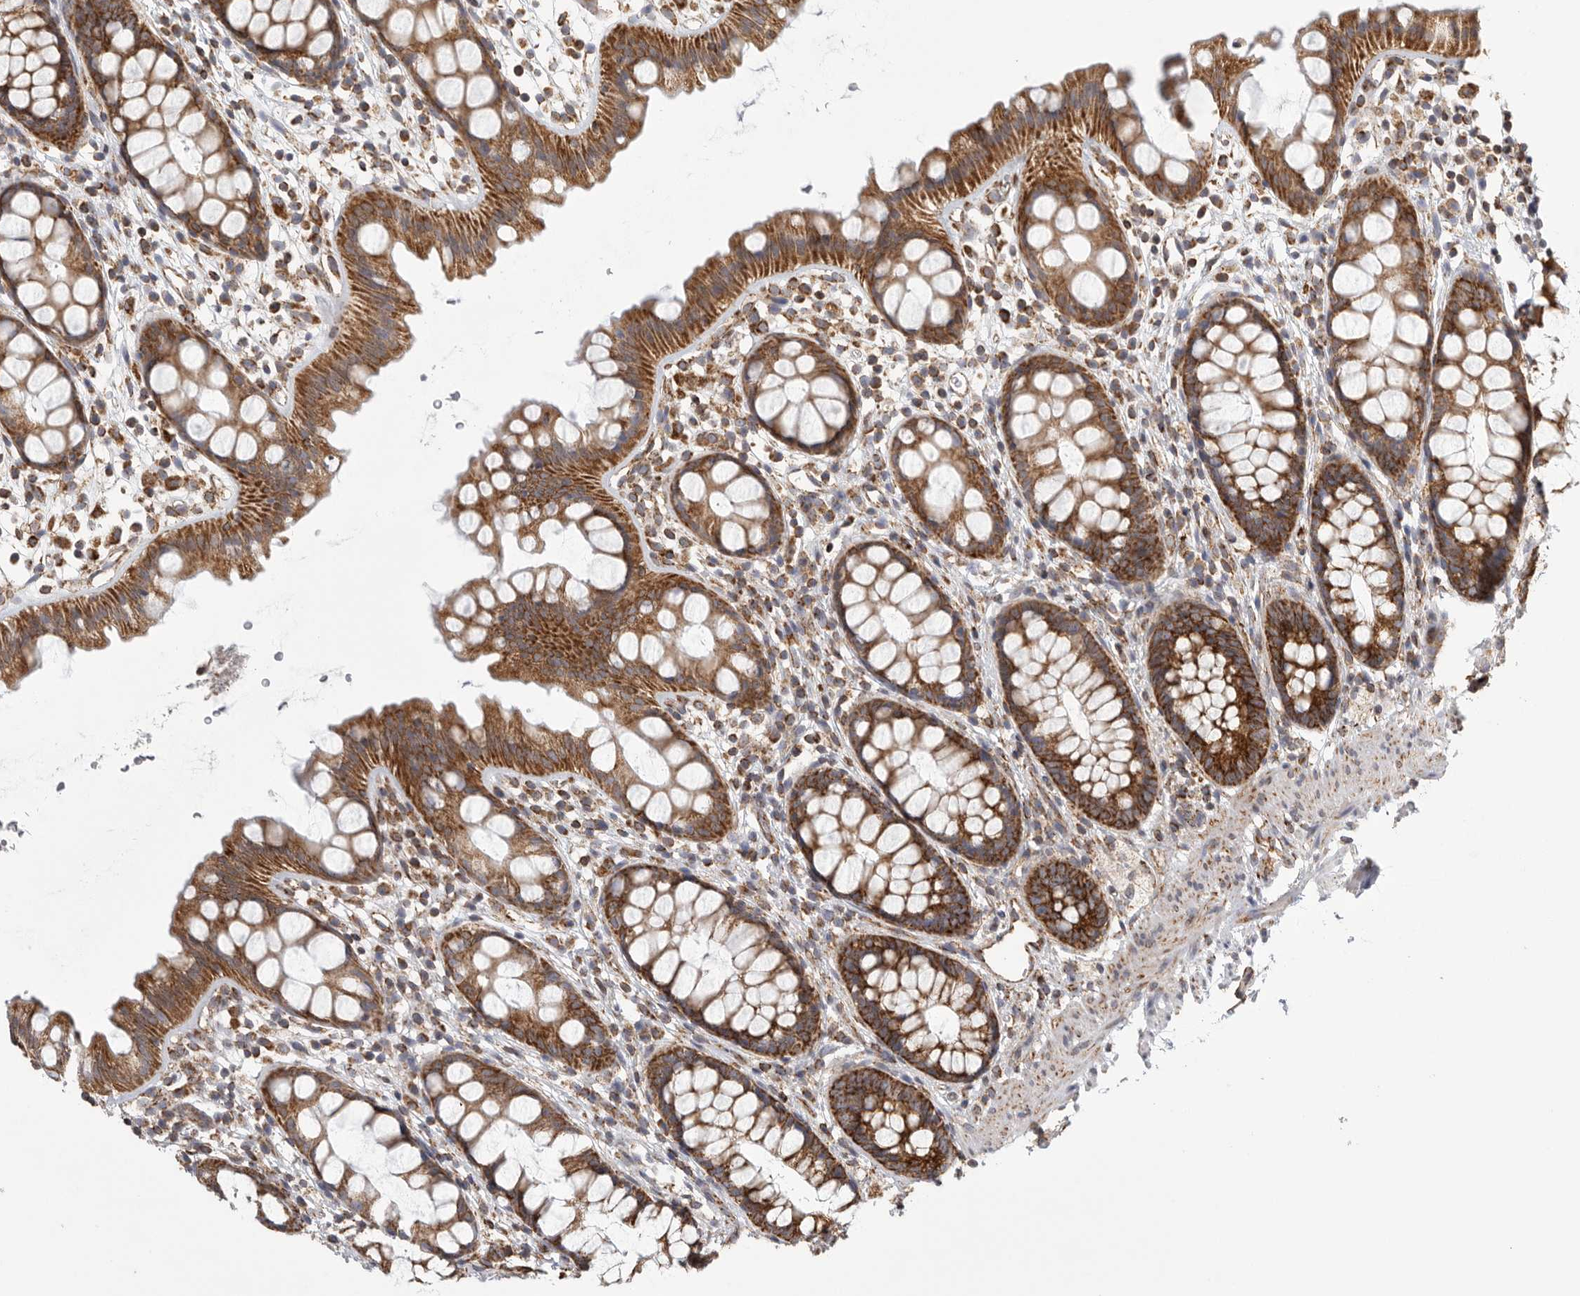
{"staining": {"intensity": "strong", "quantity": ">75%", "location": "cytoplasmic/membranous"}, "tissue": "rectum", "cell_type": "Glandular cells", "image_type": "normal", "snomed": [{"axis": "morphology", "description": "Normal tissue, NOS"}, {"axis": "topography", "description": "Rectum"}], "caption": "IHC (DAB (3,3'-diaminobenzidine)) staining of benign human rectum demonstrates strong cytoplasmic/membranous protein expression in about >75% of glandular cells.", "gene": "FKBP8", "patient": {"sex": "female", "age": 65}}